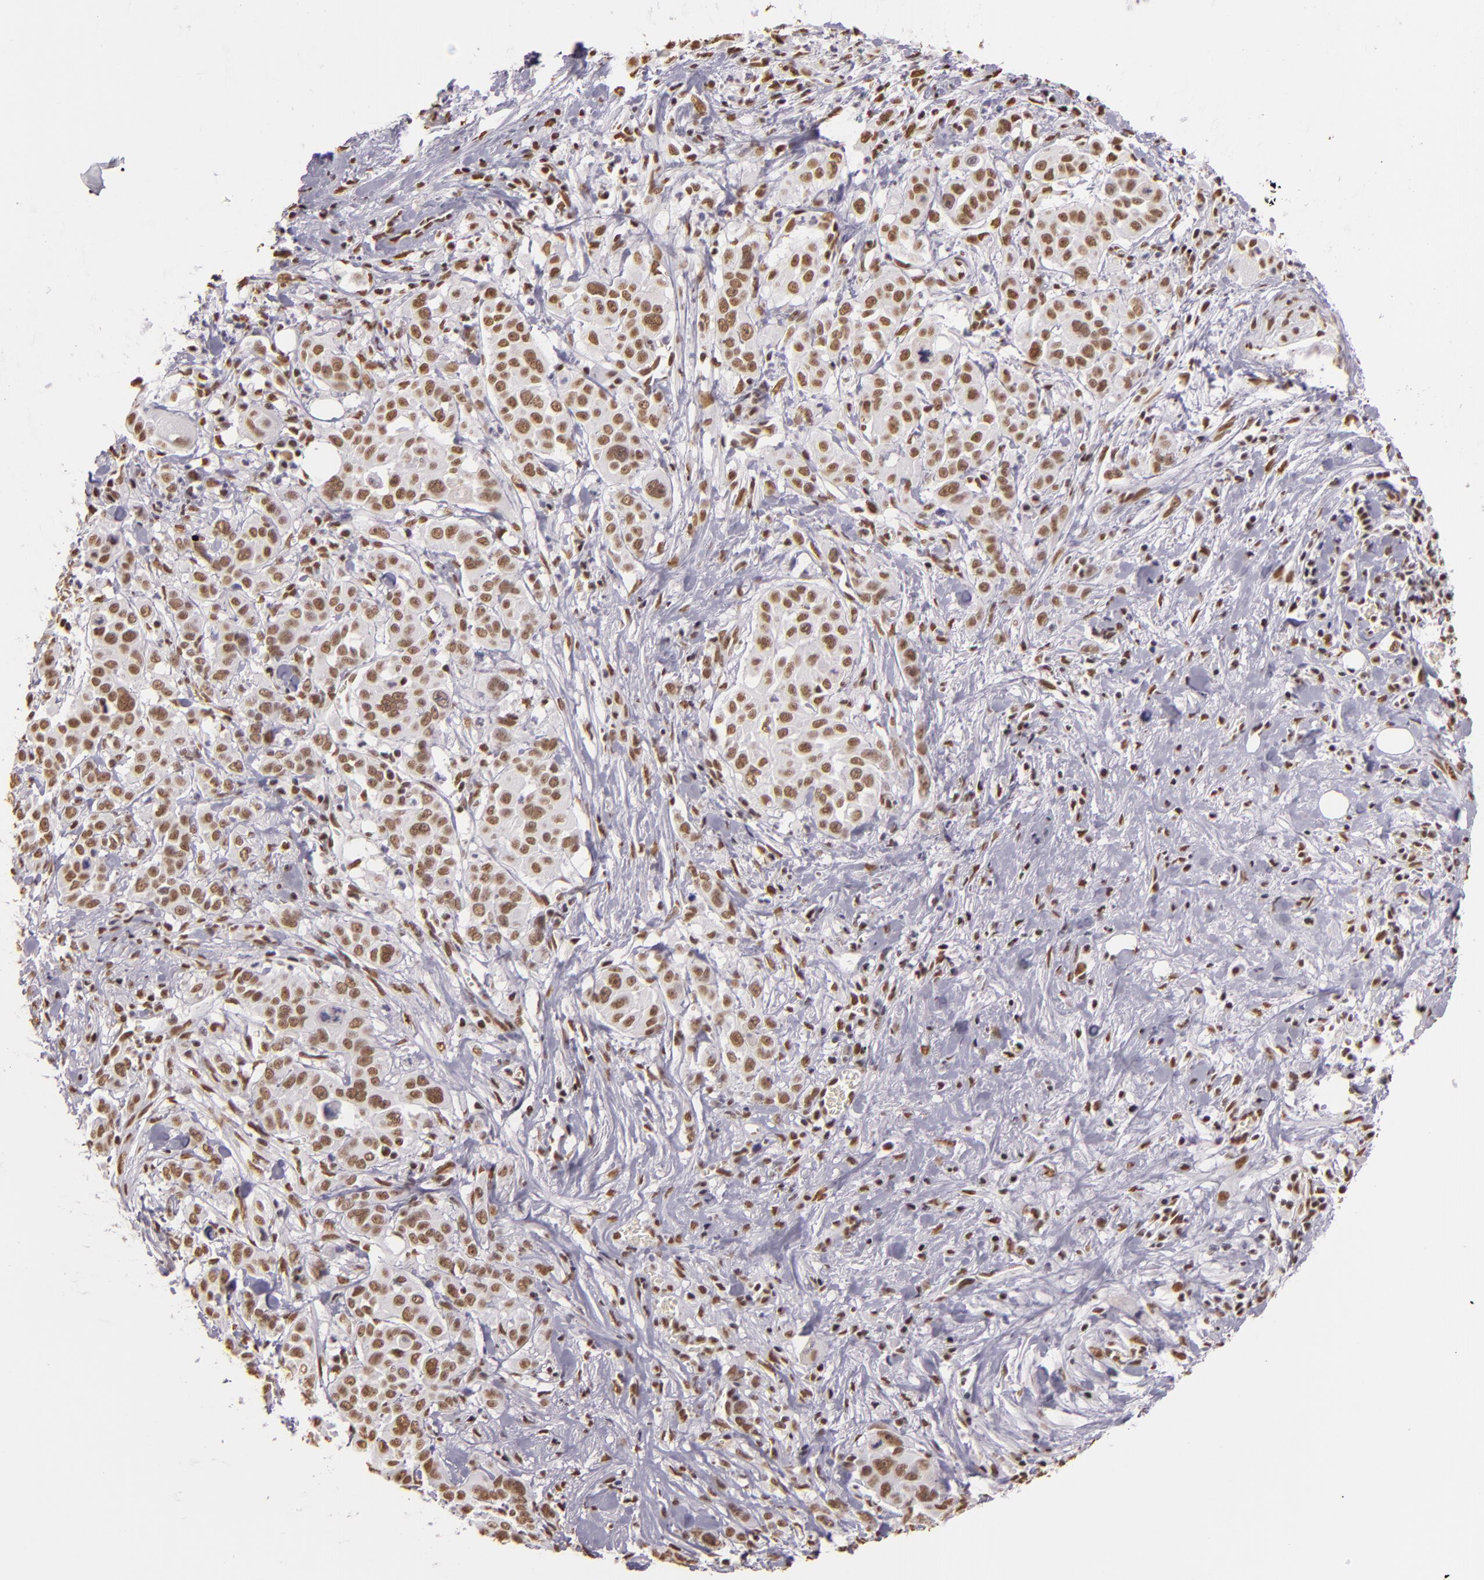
{"staining": {"intensity": "moderate", "quantity": ">75%", "location": "nuclear"}, "tissue": "pancreatic cancer", "cell_type": "Tumor cells", "image_type": "cancer", "snomed": [{"axis": "morphology", "description": "Adenocarcinoma, NOS"}, {"axis": "topography", "description": "Pancreas"}], "caption": "This histopathology image shows immunohistochemistry staining of human pancreatic cancer (adenocarcinoma), with medium moderate nuclear staining in about >75% of tumor cells.", "gene": "PAPOLA", "patient": {"sex": "female", "age": 52}}